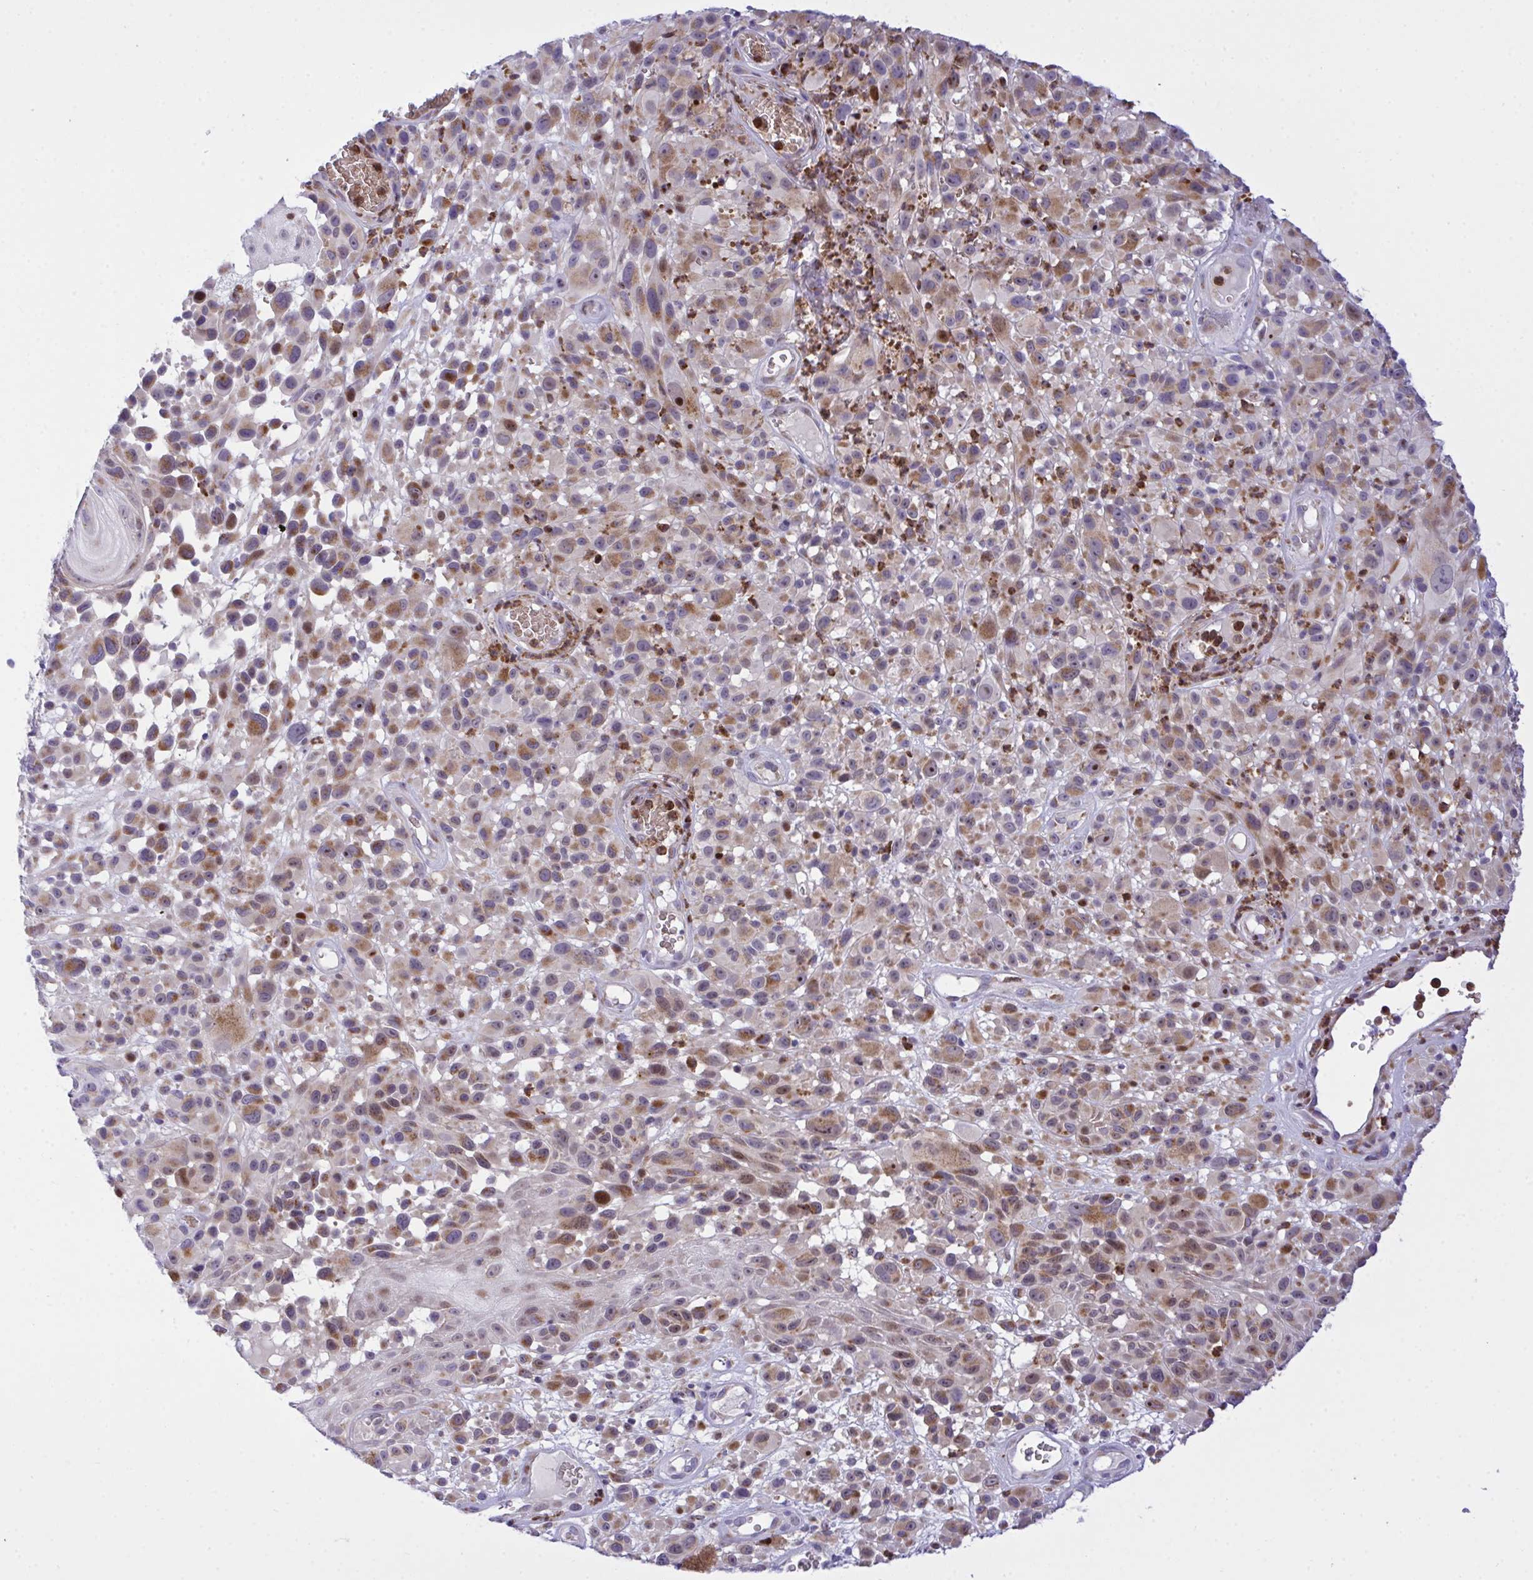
{"staining": {"intensity": "moderate", "quantity": ">75%", "location": "cytoplasmic/membranous"}, "tissue": "melanoma", "cell_type": "Tumor cells", "image_type": "cancer", "snomed": [{"axis": "morphology", "description": "Malignant melanoma, NOS"}, {"axis": "topography", "description": "Skin"}], "caption": "Malignant melanoma tissue demonstrates moderate cytoplasmic/membranous positivity in about >75% of tumor cells, visualized by immunohistochemistry.", "gene": "ZNF554", "patient": {"sex": "male", "age": 68}}